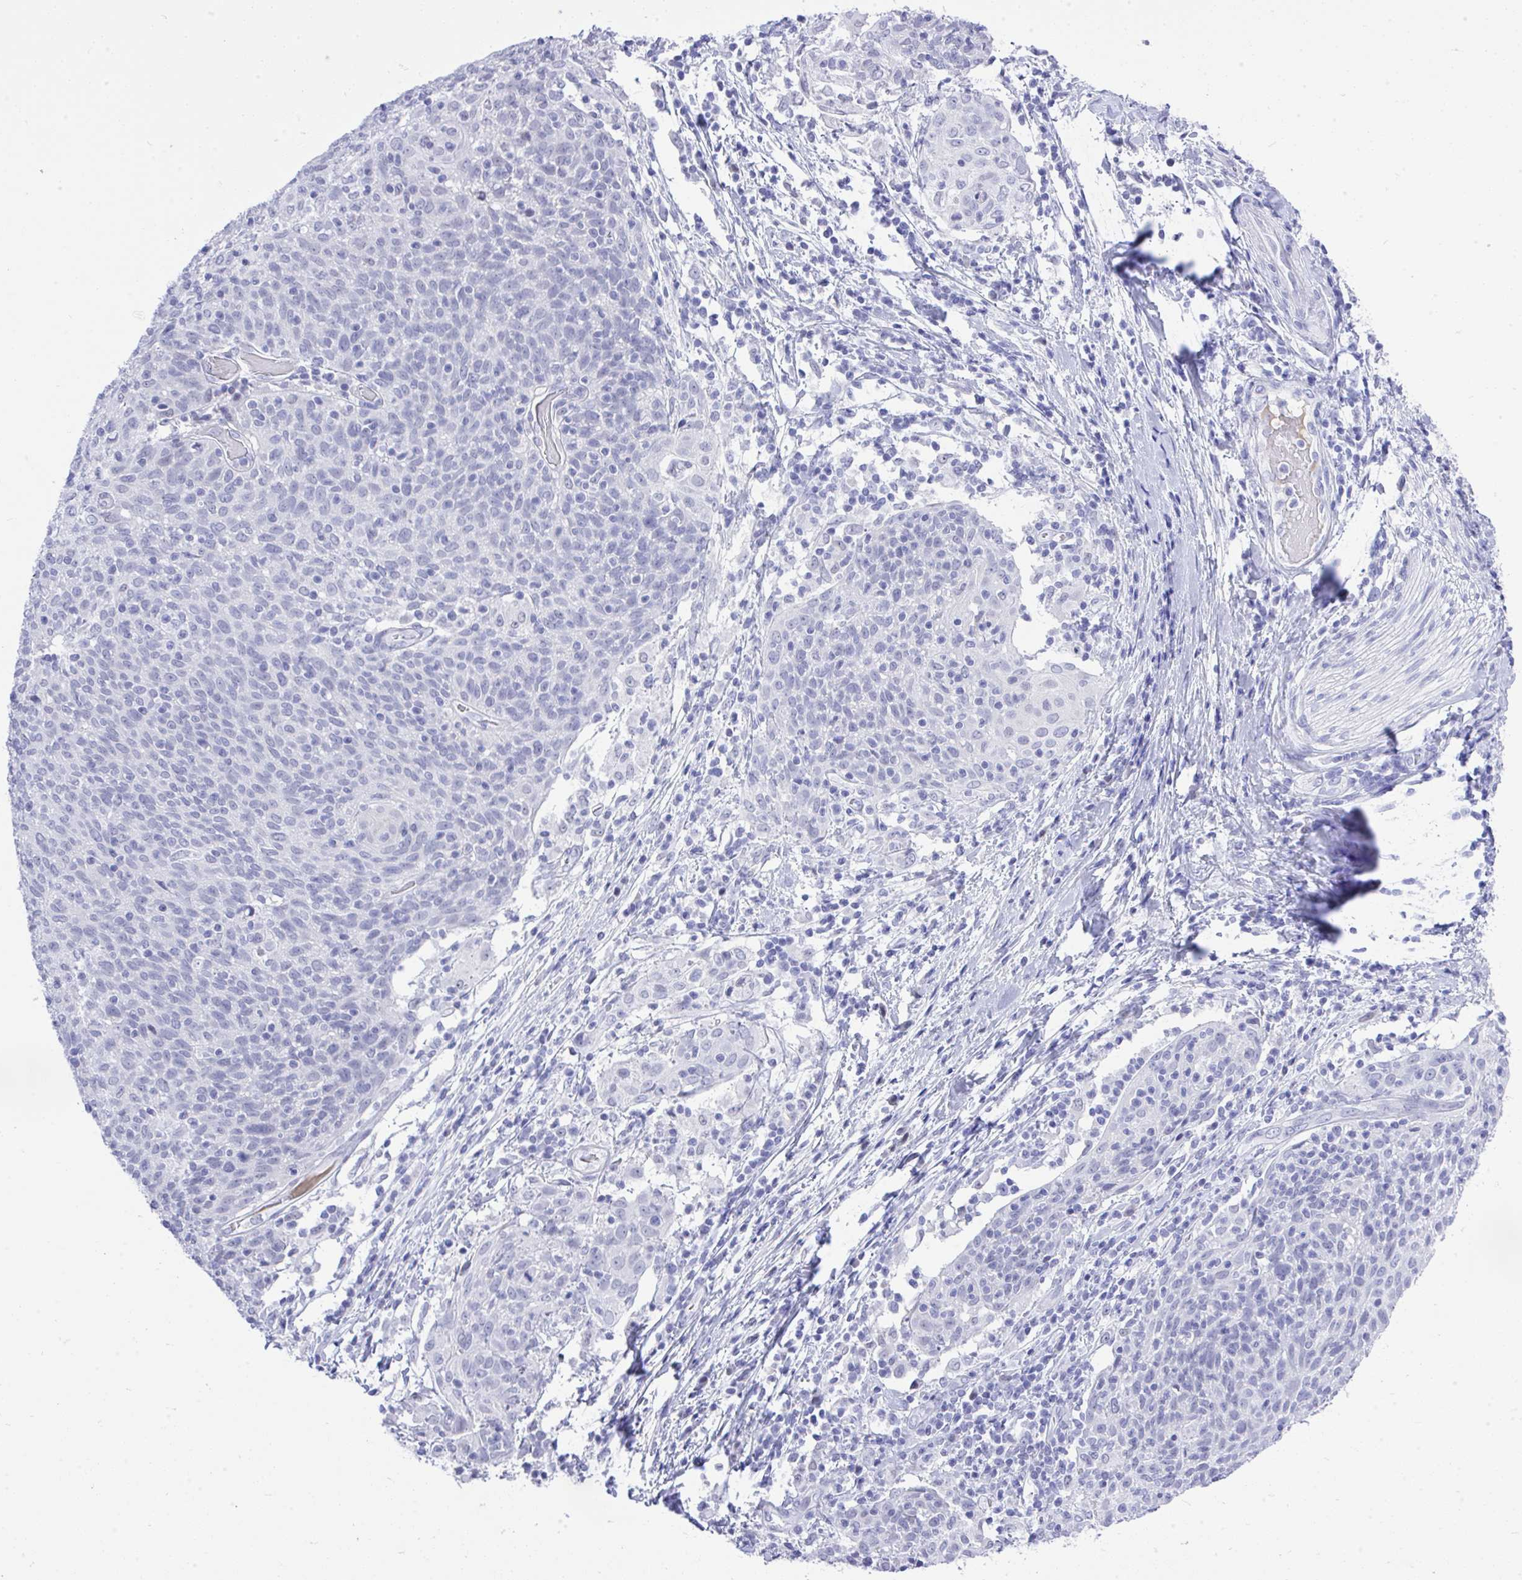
{"staining": {"intensity": "negative", "quantity": "none", "location": "none"}, "tissue": "cervical cancer", "cell_type": "Tumor cells", "image_type": "cancer", "snomed": [{"axis": "morphology", "description": "Squamous cell carcinoma, NOS"}, {"axis": "topography", "description": "Cervix"}], "caption": "DAB immunohistochemical staining of squamous cell carcinoma (cervical) reveals no significant staining in tumor cells. (Stains: DAB (3,3'-diaminobenzidine) IHC with hematoxylin counter stain, Microscopy: brightfield microscopy at high magnification).", "gene": "MS4A12", "patient": {"sex": "female", "age": 52}}